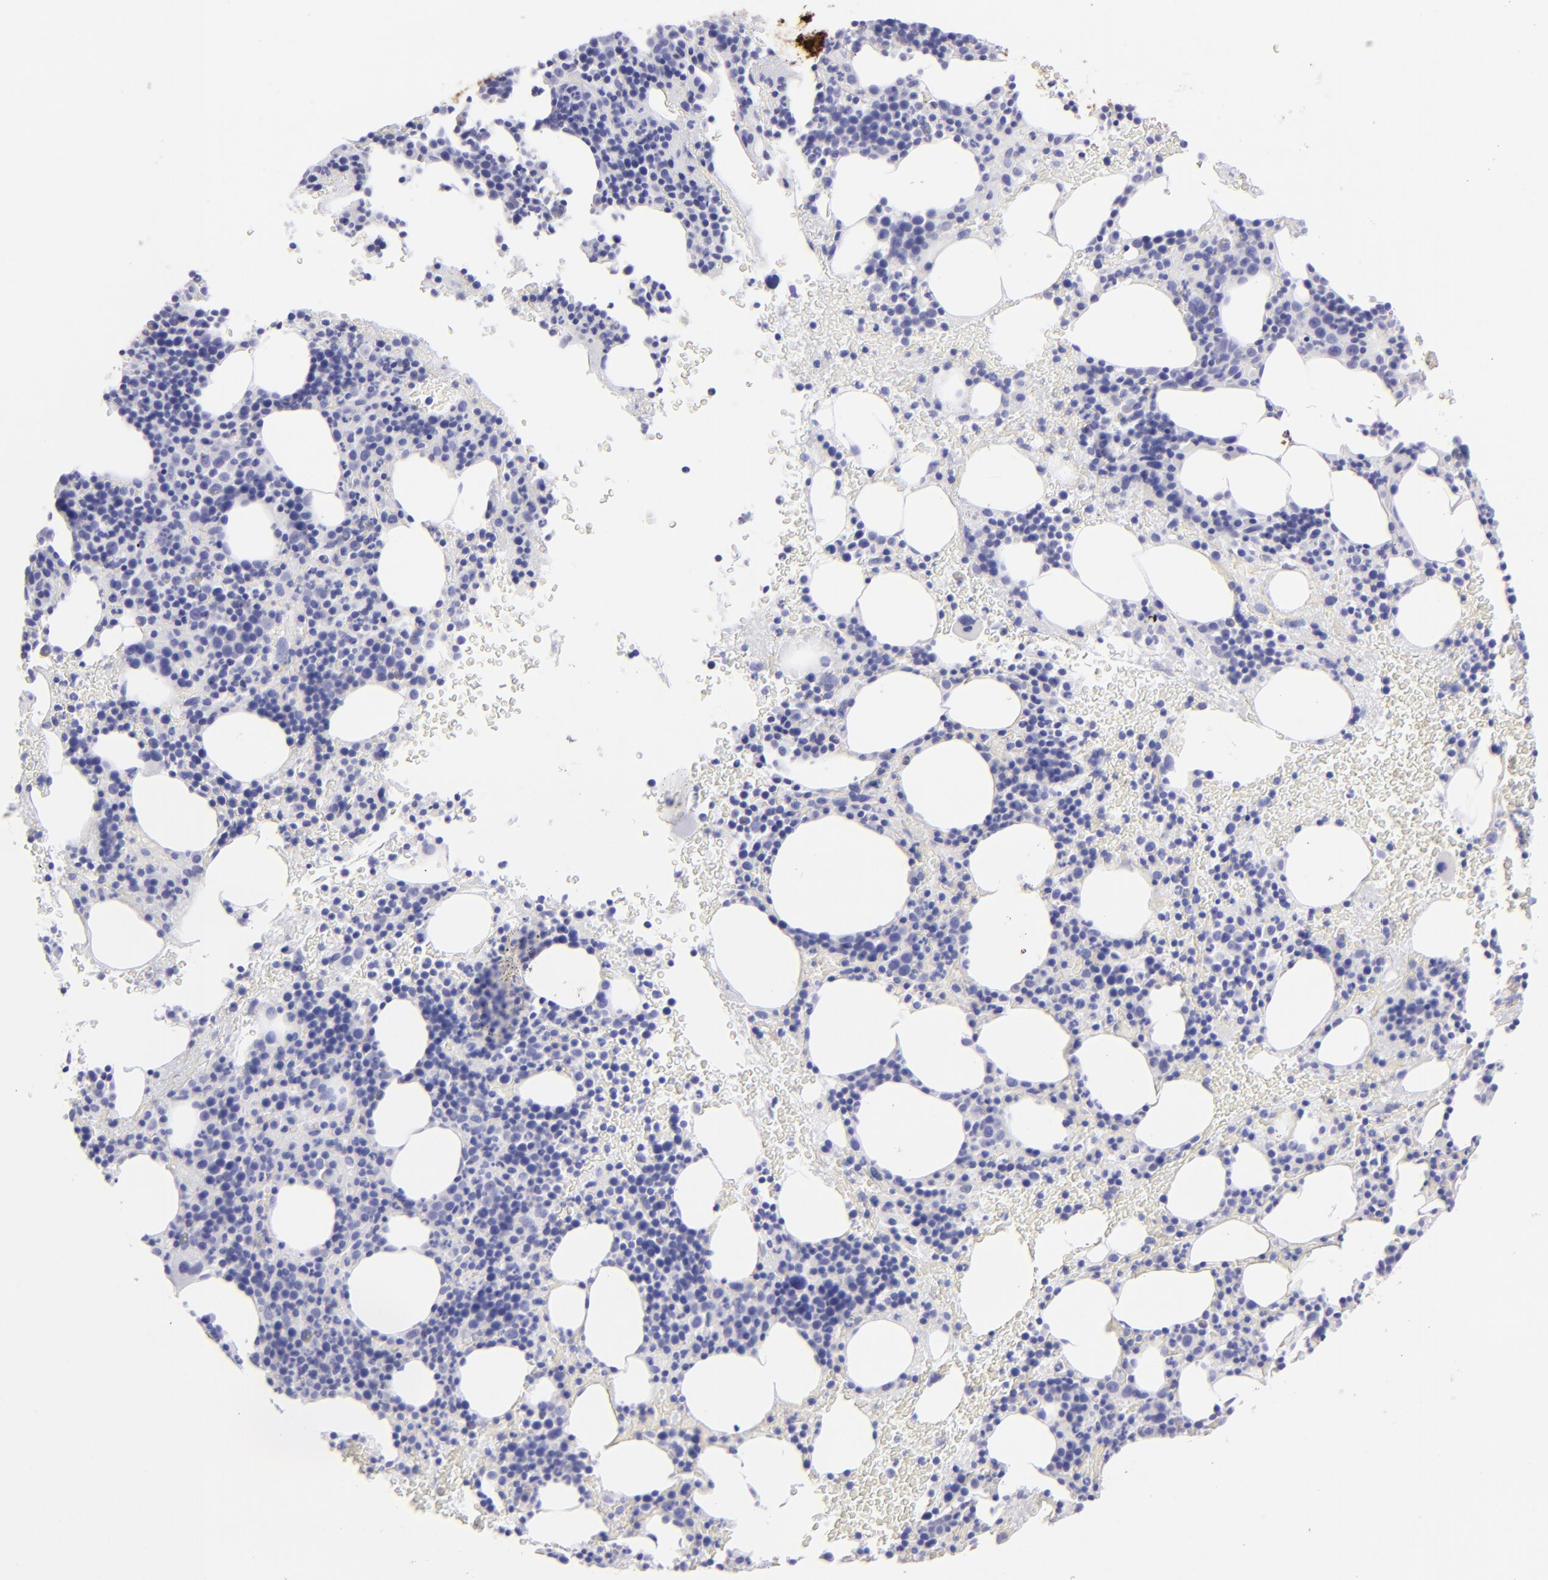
{"staining": {"intensity": "negative", "quantity": "none", "location": "none"}, "tissue": "bone marrow", "cell_type": "Hematopoietic cells", "image_type": "normal", "snomed": [{"axis": "morphology", "description": "Normal tissue, NOS"}, {"axis": "topography", "description": "Bone marrow"}], "caption": "This is a photomicrograph of IHC staining of benign bone marrow, which shows no staining in hematopoietic cells. The staining was performed using DAB to visualize the protein expression in brown, while the nuclei were stained in blue with hematoxylin (Magnification: 20x).", "gene": "SLC1A3", "patient": {"sex": "male", "age": 86}}